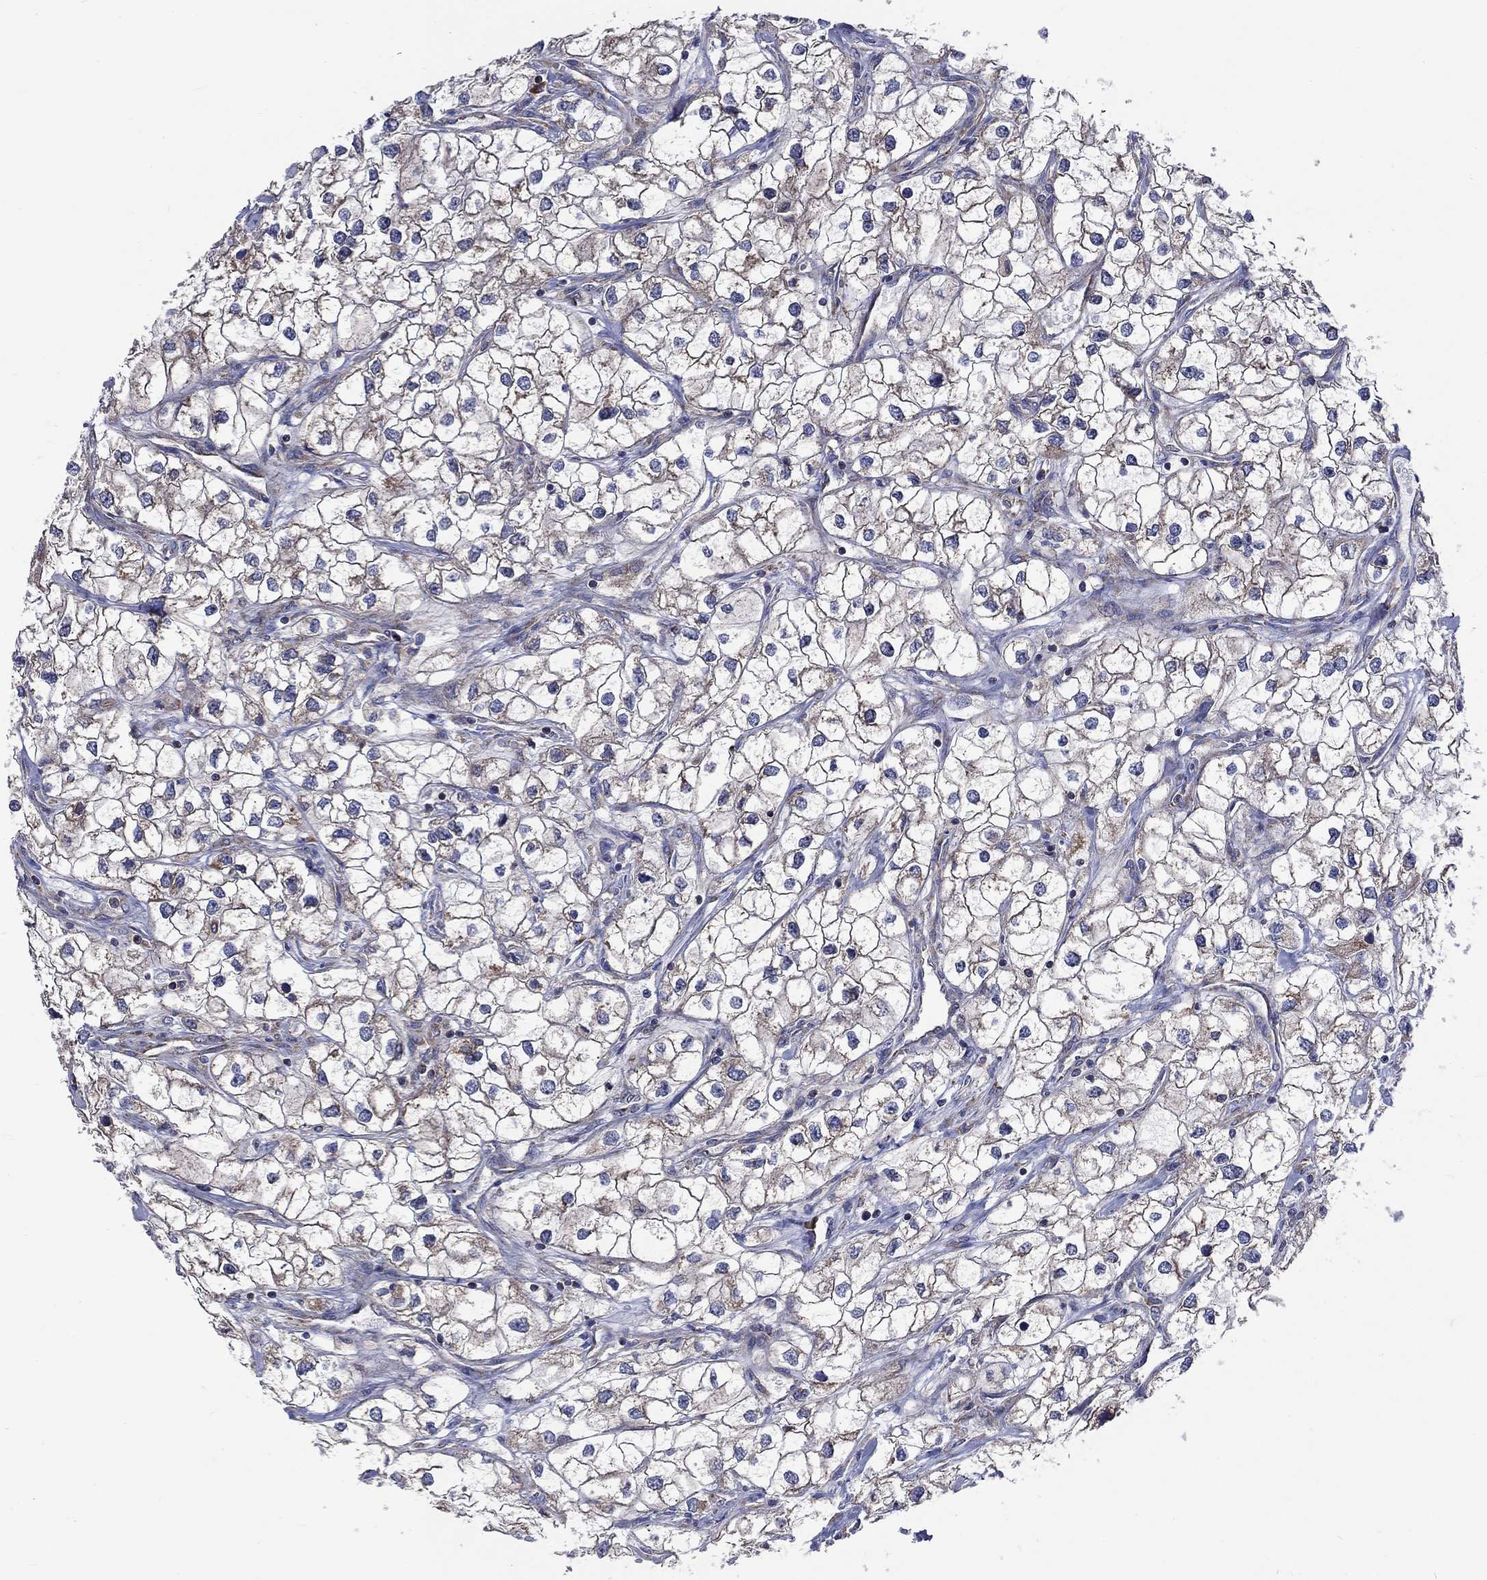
{"staining": {"intensity": "negative", "quantity": "none", "location": "none"}, "tissue": "renal cancer", "cell_type": "Tumor cells", "image_type": "cancer", "snomed": [{"axis": "morphology", "description": "Adenocarcinoma, NOS"}, {"axis": "topography", "description": "Kidney"}], "caption": "Immunohistochemistry (IHC) image of human renal cancer stained for a protein (brown), which exhibits no expression in tumor cells.", "gene": "RPLP0", "patient": {"sex": "male", "age": 59}}